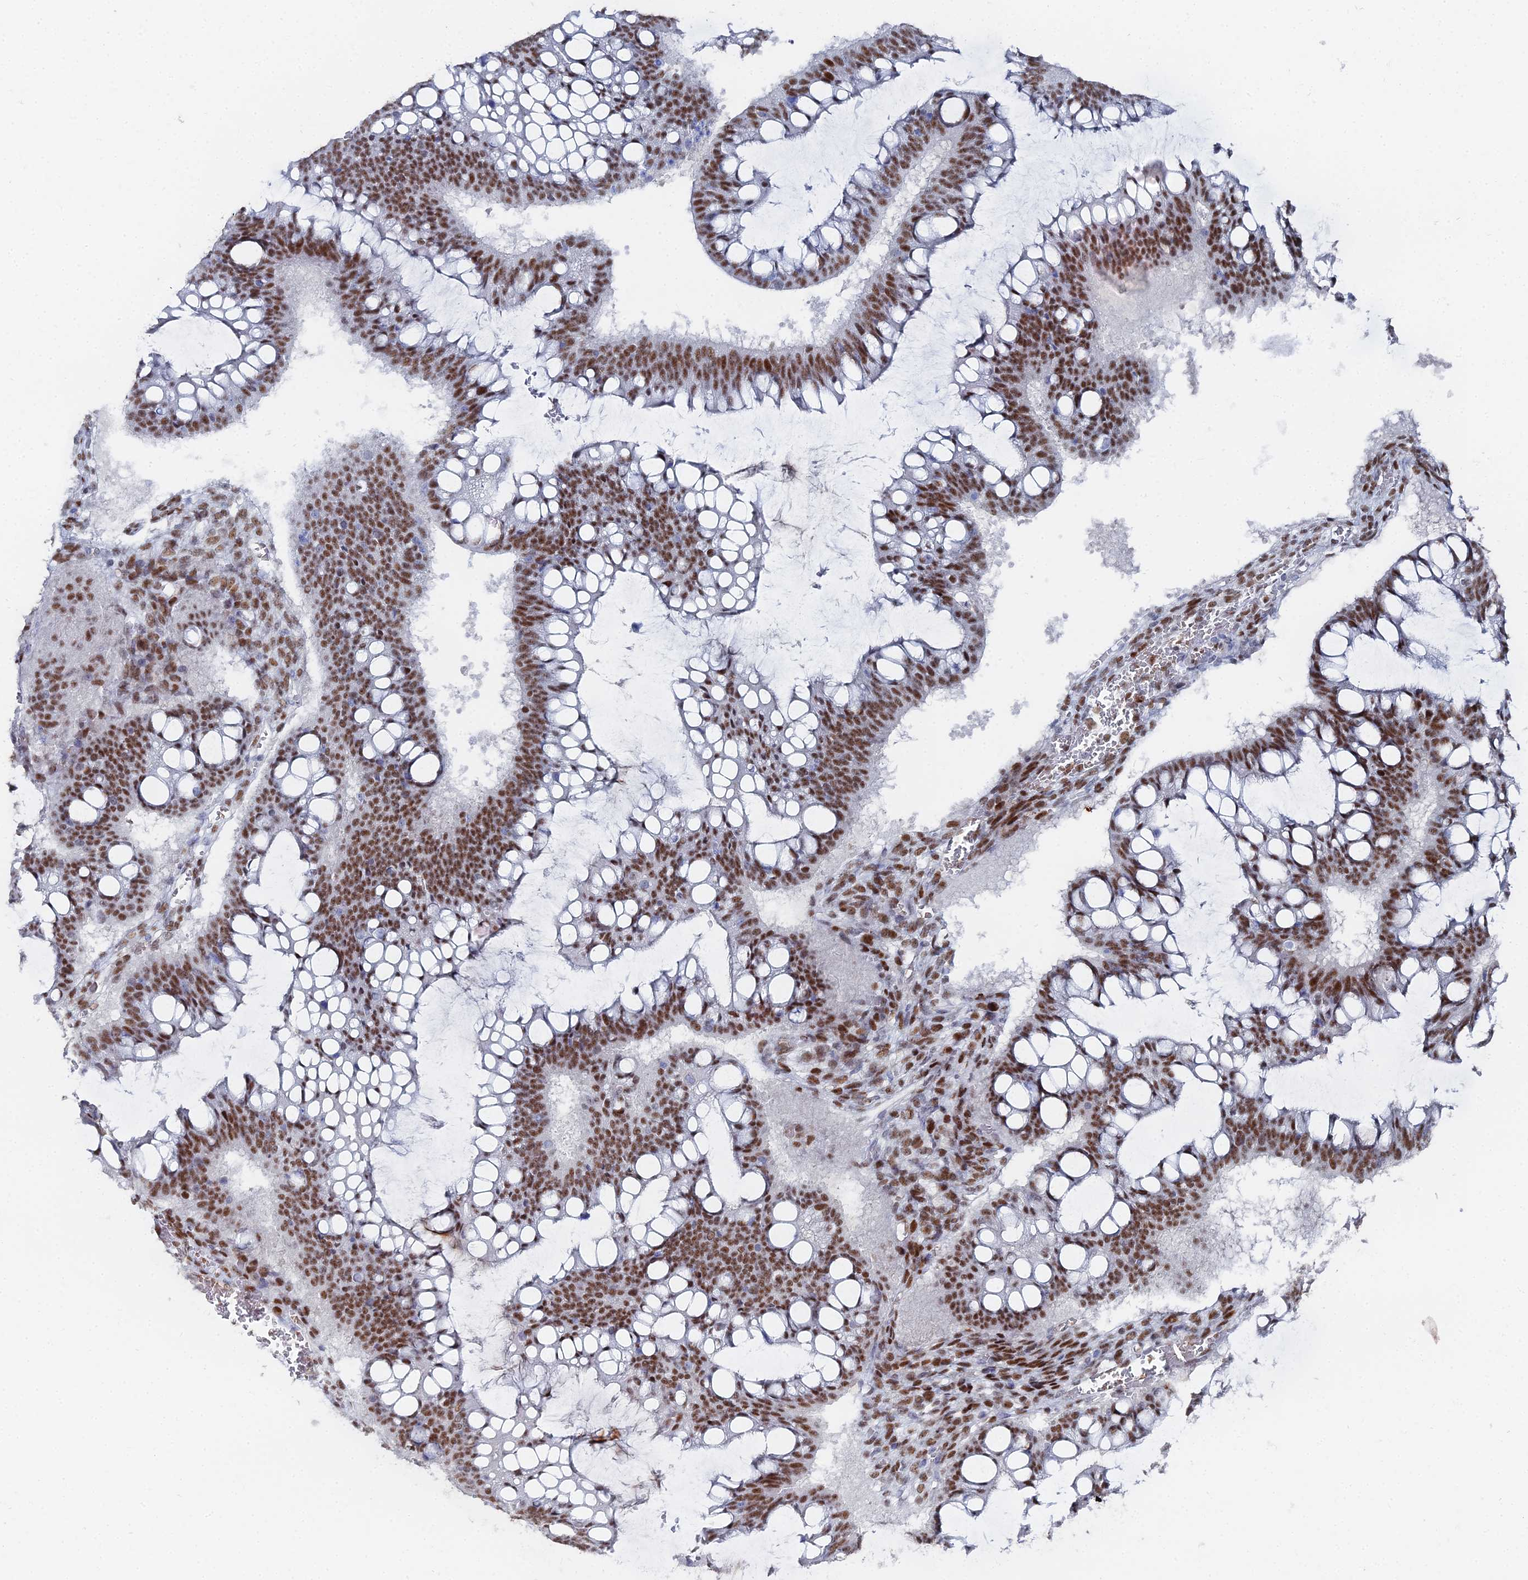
{"staining": {"intensity": "strong", "quantity": ">75%", "location": "nuclear"}, "tissue": "ovarian cancer", "cell_type": "Tumor cells", "image_type": "cancer", "snomed": [{"axis": "morphology", "description": "Cystadenocarcinoma, mucinous, NOS"}, {"axis": "topography", "description": "Ovary"}], "caption": "An image of human ovarian cancer (mucinous cystadenocarcinoma) stained for a protein demonstrates strong nuclear brown staining in tumor cells. (DAB (3,3'-diaminobenzidine) IHC, brown staining for protein, blue staining for nuclei).", "gene": "GSC2", "patient": {"sex": "female", "age": 73}}